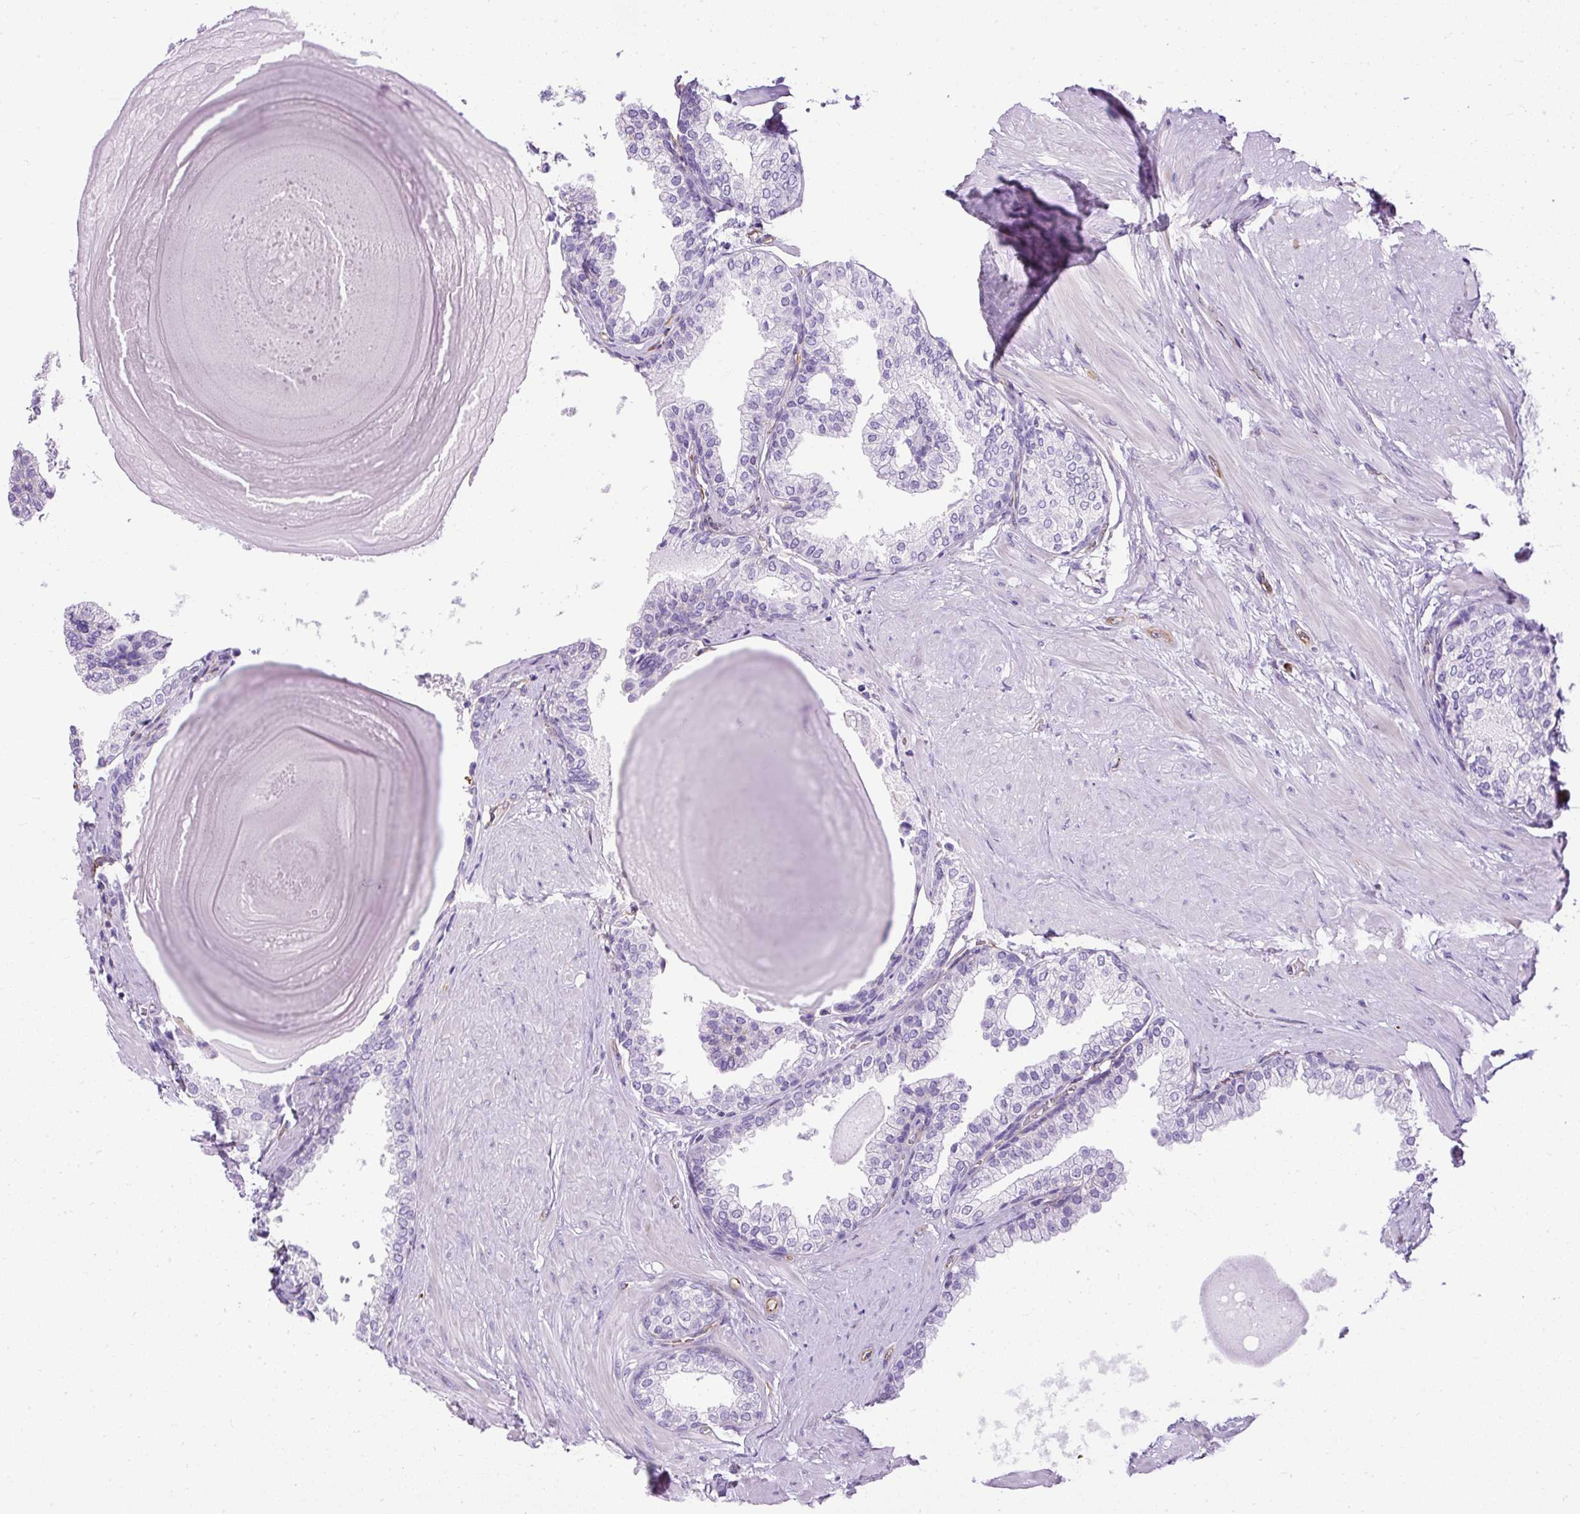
{"staining": {"intensity": "negative", "quantity": "none", "location": "none"}, "tissue": "prostate", "cell_type": "Glandular cells", "image_type": "normal", "snomed": [{"axis": "morphology", "description": "Normal tissue, NOS"}, {"axis": "topography", "description": "Prostate"}], "caption": "The photomicrograph demonstrates no staining of glandular cells in normal prostate.", "gene": "PLS1", "patient": {"sex": "male", "age": 48}}